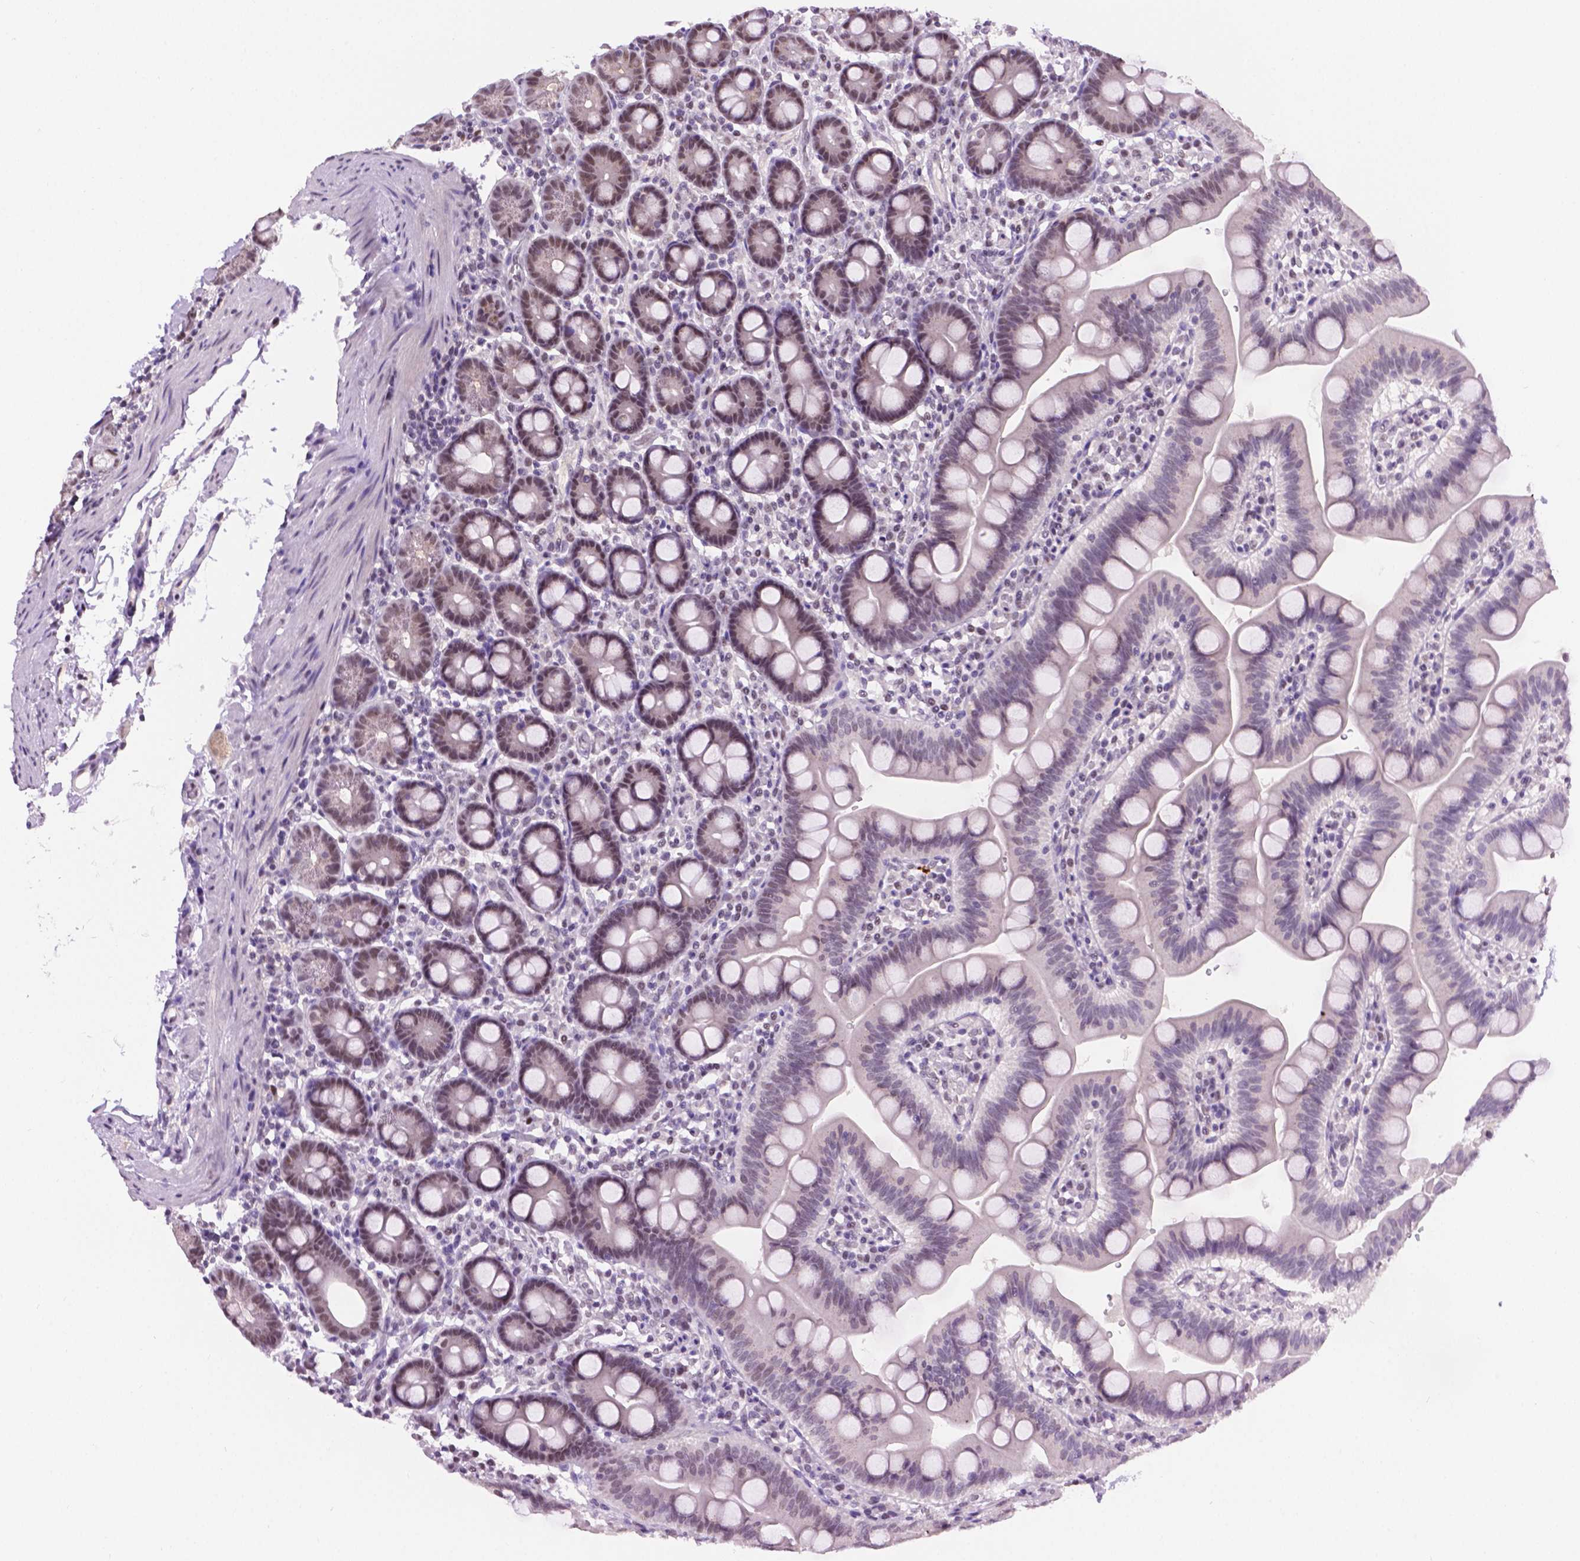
{"staining": {"intensity": "weak", "quantity": "25%-75%", "location": "nuclear"}, "tissue": "duodenum", "cell_type": "Glandular cells", "image_type": "normal", "snomed": [{"axis": "morphology", "description": "Normal tissue, NOS"}, {"axis": "topography", "description": "Pancreas"}, {"axis": "topography", "description": "Duodenum"}], "caption": "Benign duodenum shows weak nuclear staining in approximately 25%-75% of glandular cells.", "gene": "ABI2", "patient": {"sex": "male", "age": 59}}